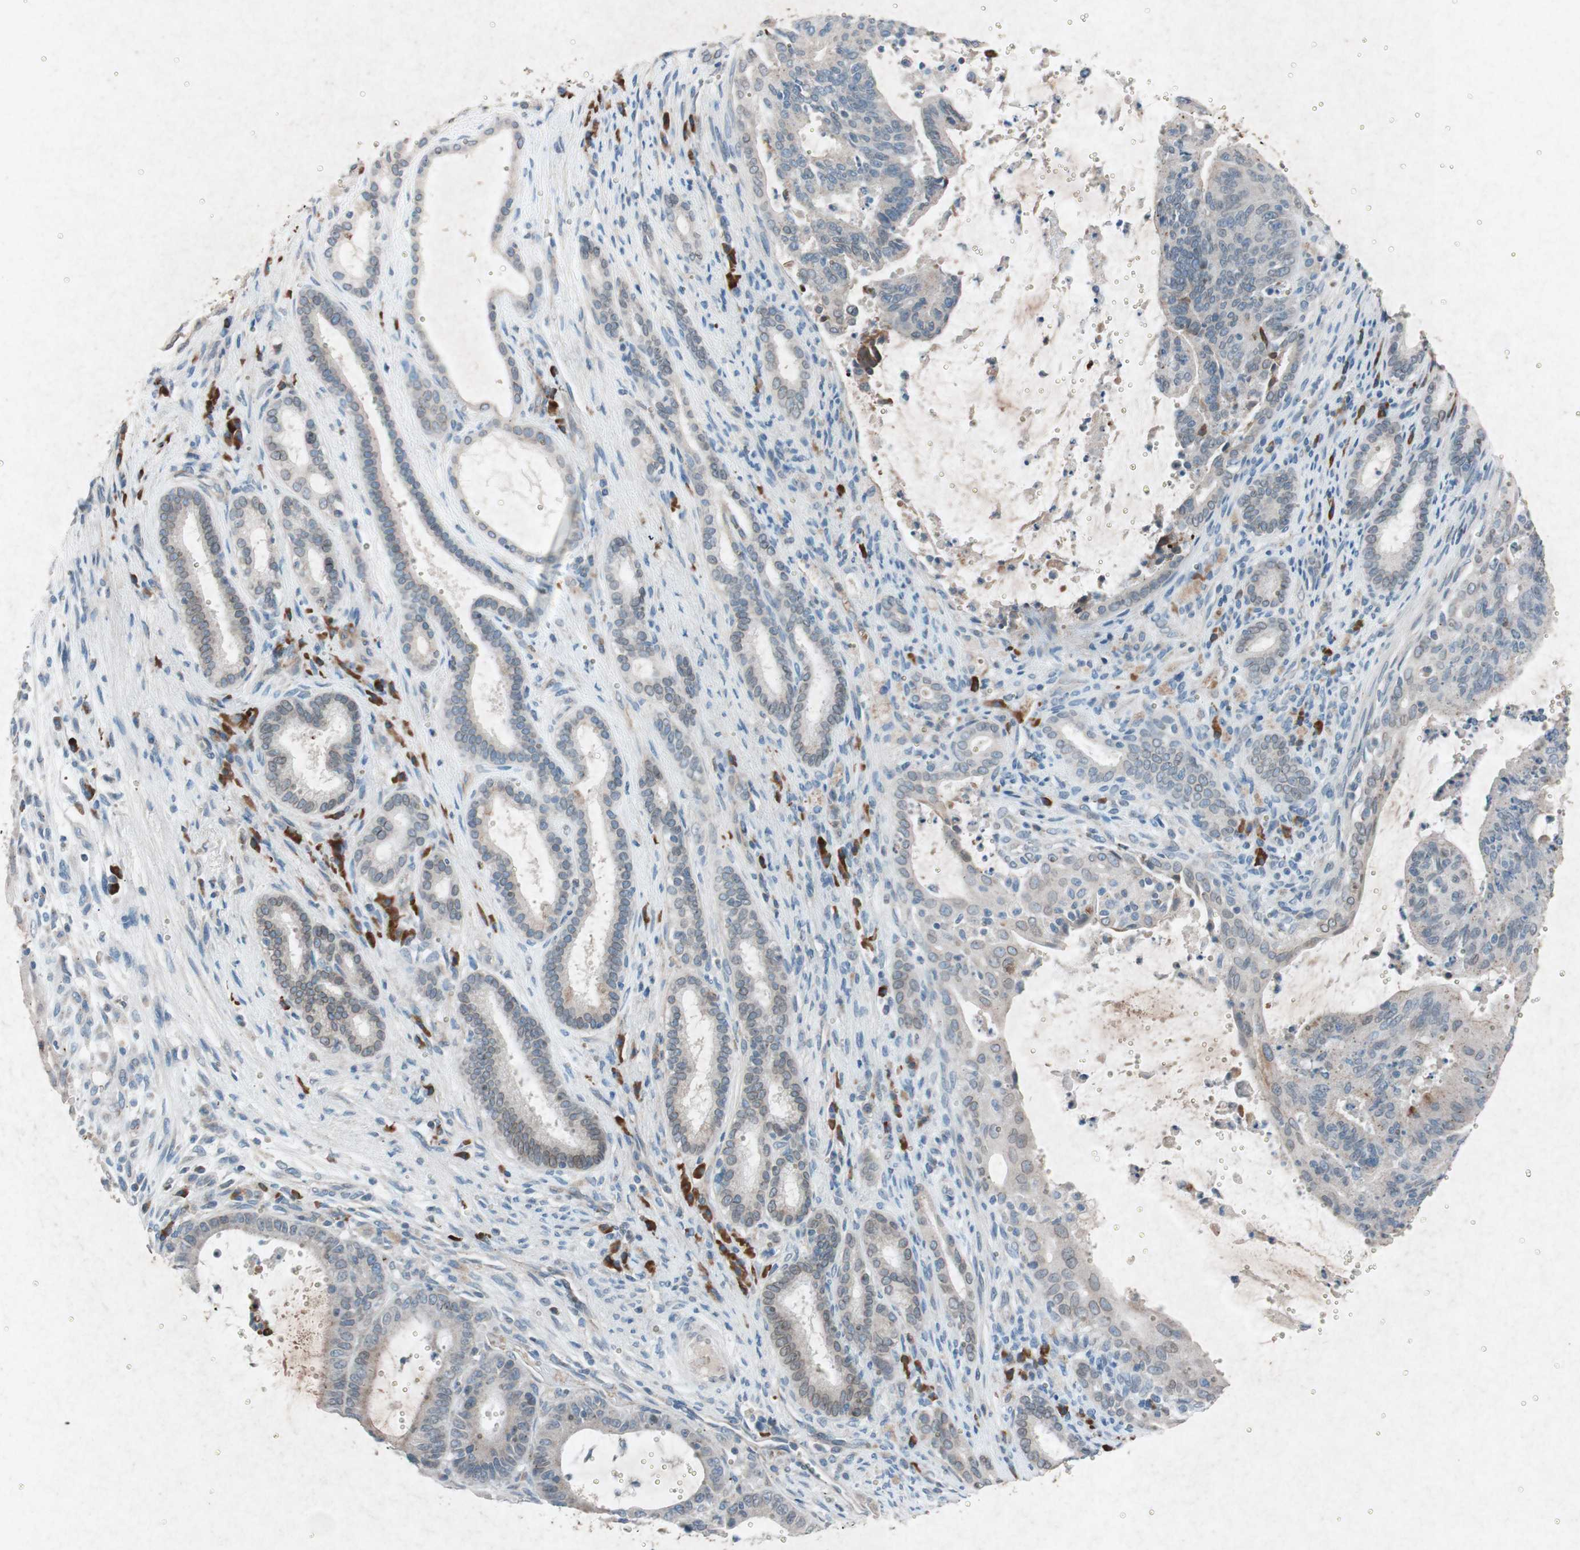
{"staining": {"intensity": "weak", "quantity": "<25%", "location": "cytoplasmic/membranous"}, "tissue": "liver cancer", "cell_type": "Tumor cells", "image_type": "cancer", "snomed": [{"axis": "morphology", "description": "Cholangiocarcinoma"}, {"axis": "topography", "description": "Liver"}], "caption": "A high-resolution image shows immunohistochemistry (IHC) staining of liver cancer, which reveals no significant positivity in tumor cells.", "gene": "GRB7", "patient": {"sex": "female", "age": 73}}